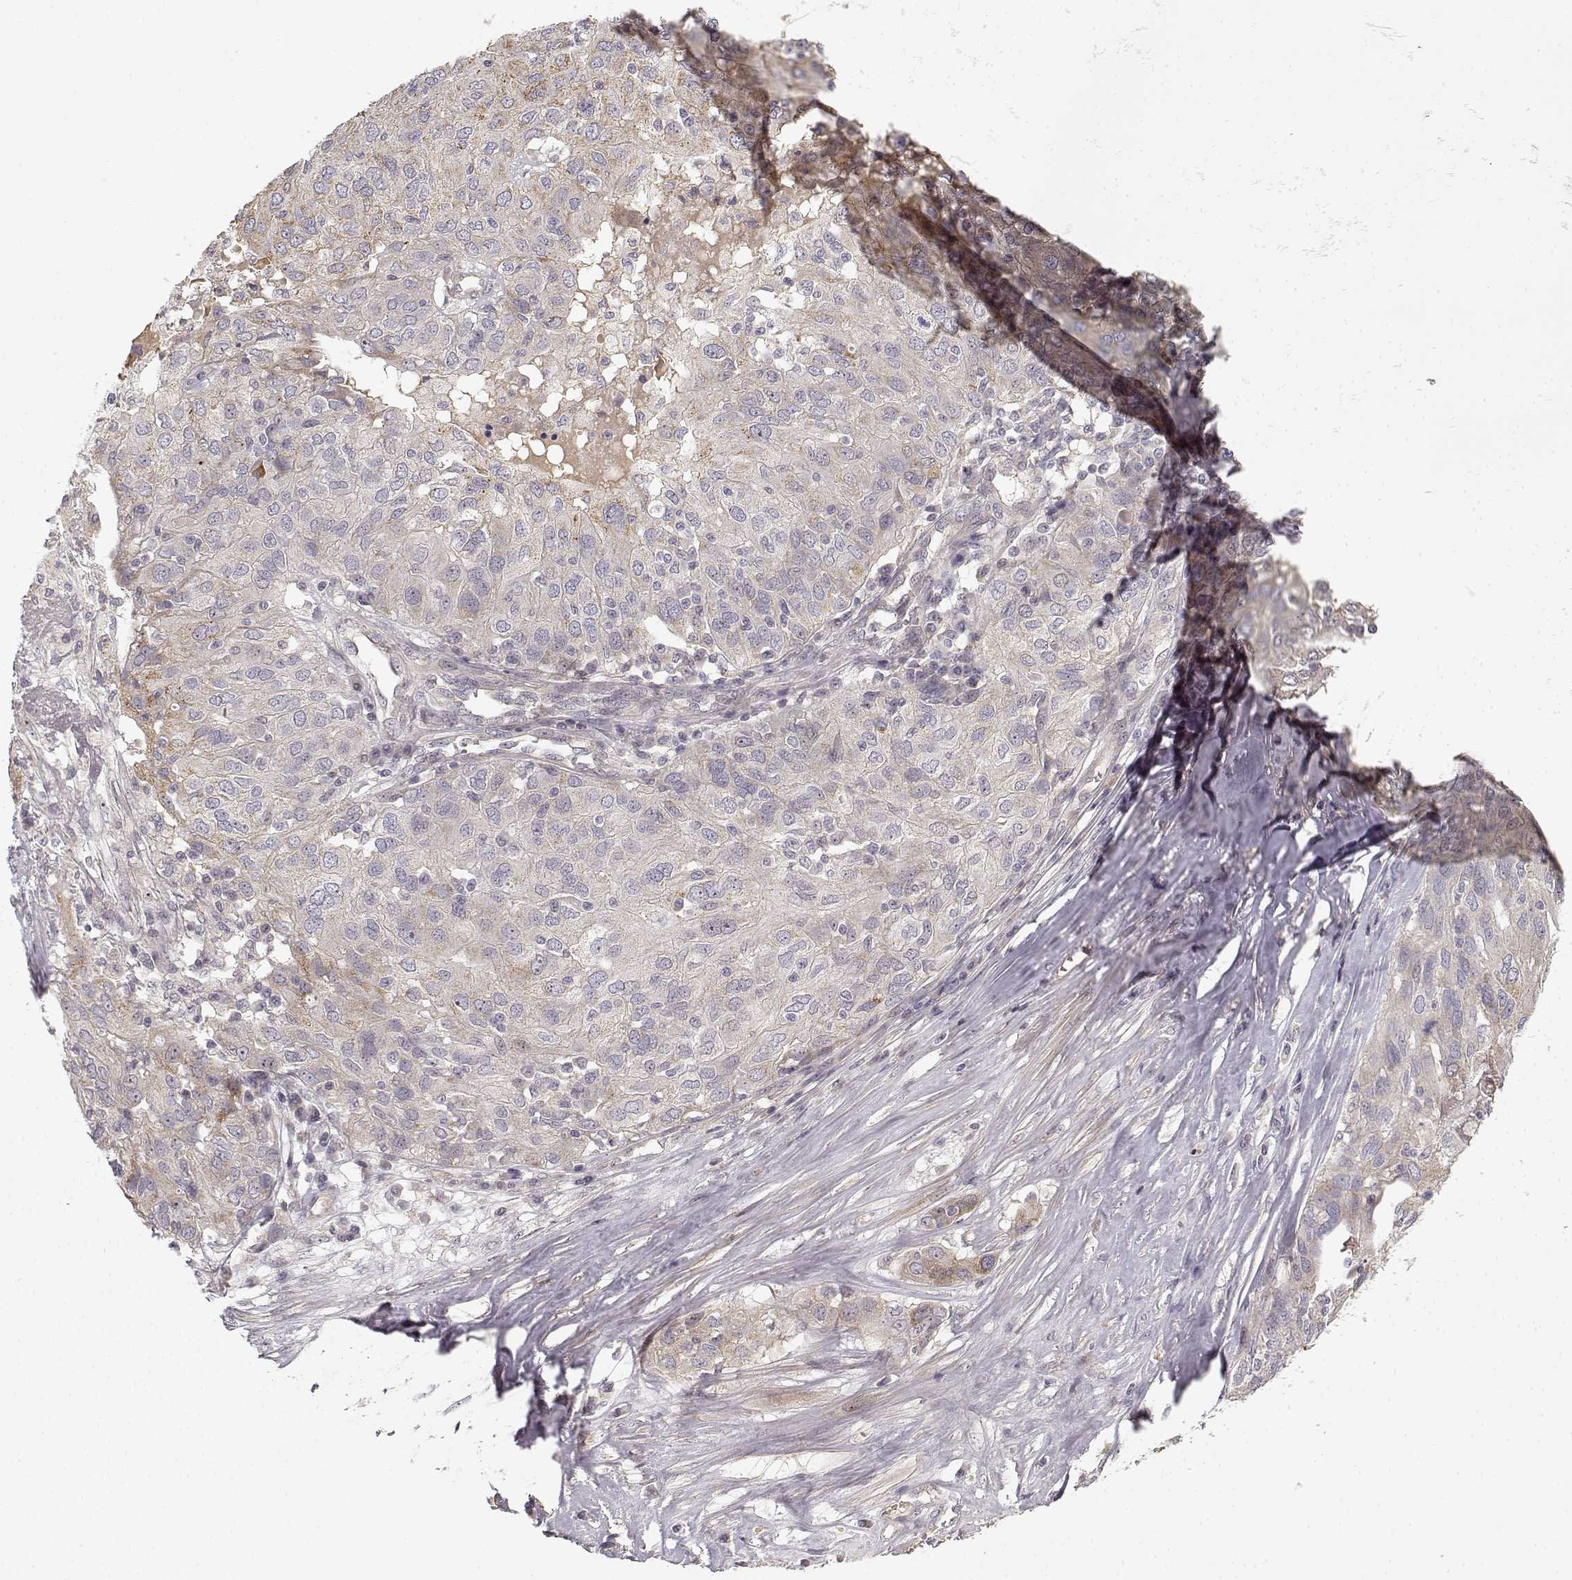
{"staining": {"intensity": "weak", "quantity": "<25%", "location": "cytoplasmic/membranous"}, "tissue": "ovarian cancer", "cell_type": "Tumor cells", "image_type": "cancer", "snomed": [{"axis": "morphology", "description": "Carcinoma, endometroid"}, {"axis": "topography", "description": "Ovary"}], "caption": "This micrograph is of endometroid carcinoma (ovarian) stained with immunohistochemistry to label a protein in brown with the nuclei are counter-stained blue. There is no expression in tumor cells.", "gene": "MED12L", "patient": {"sex": "female", "age": 50}}